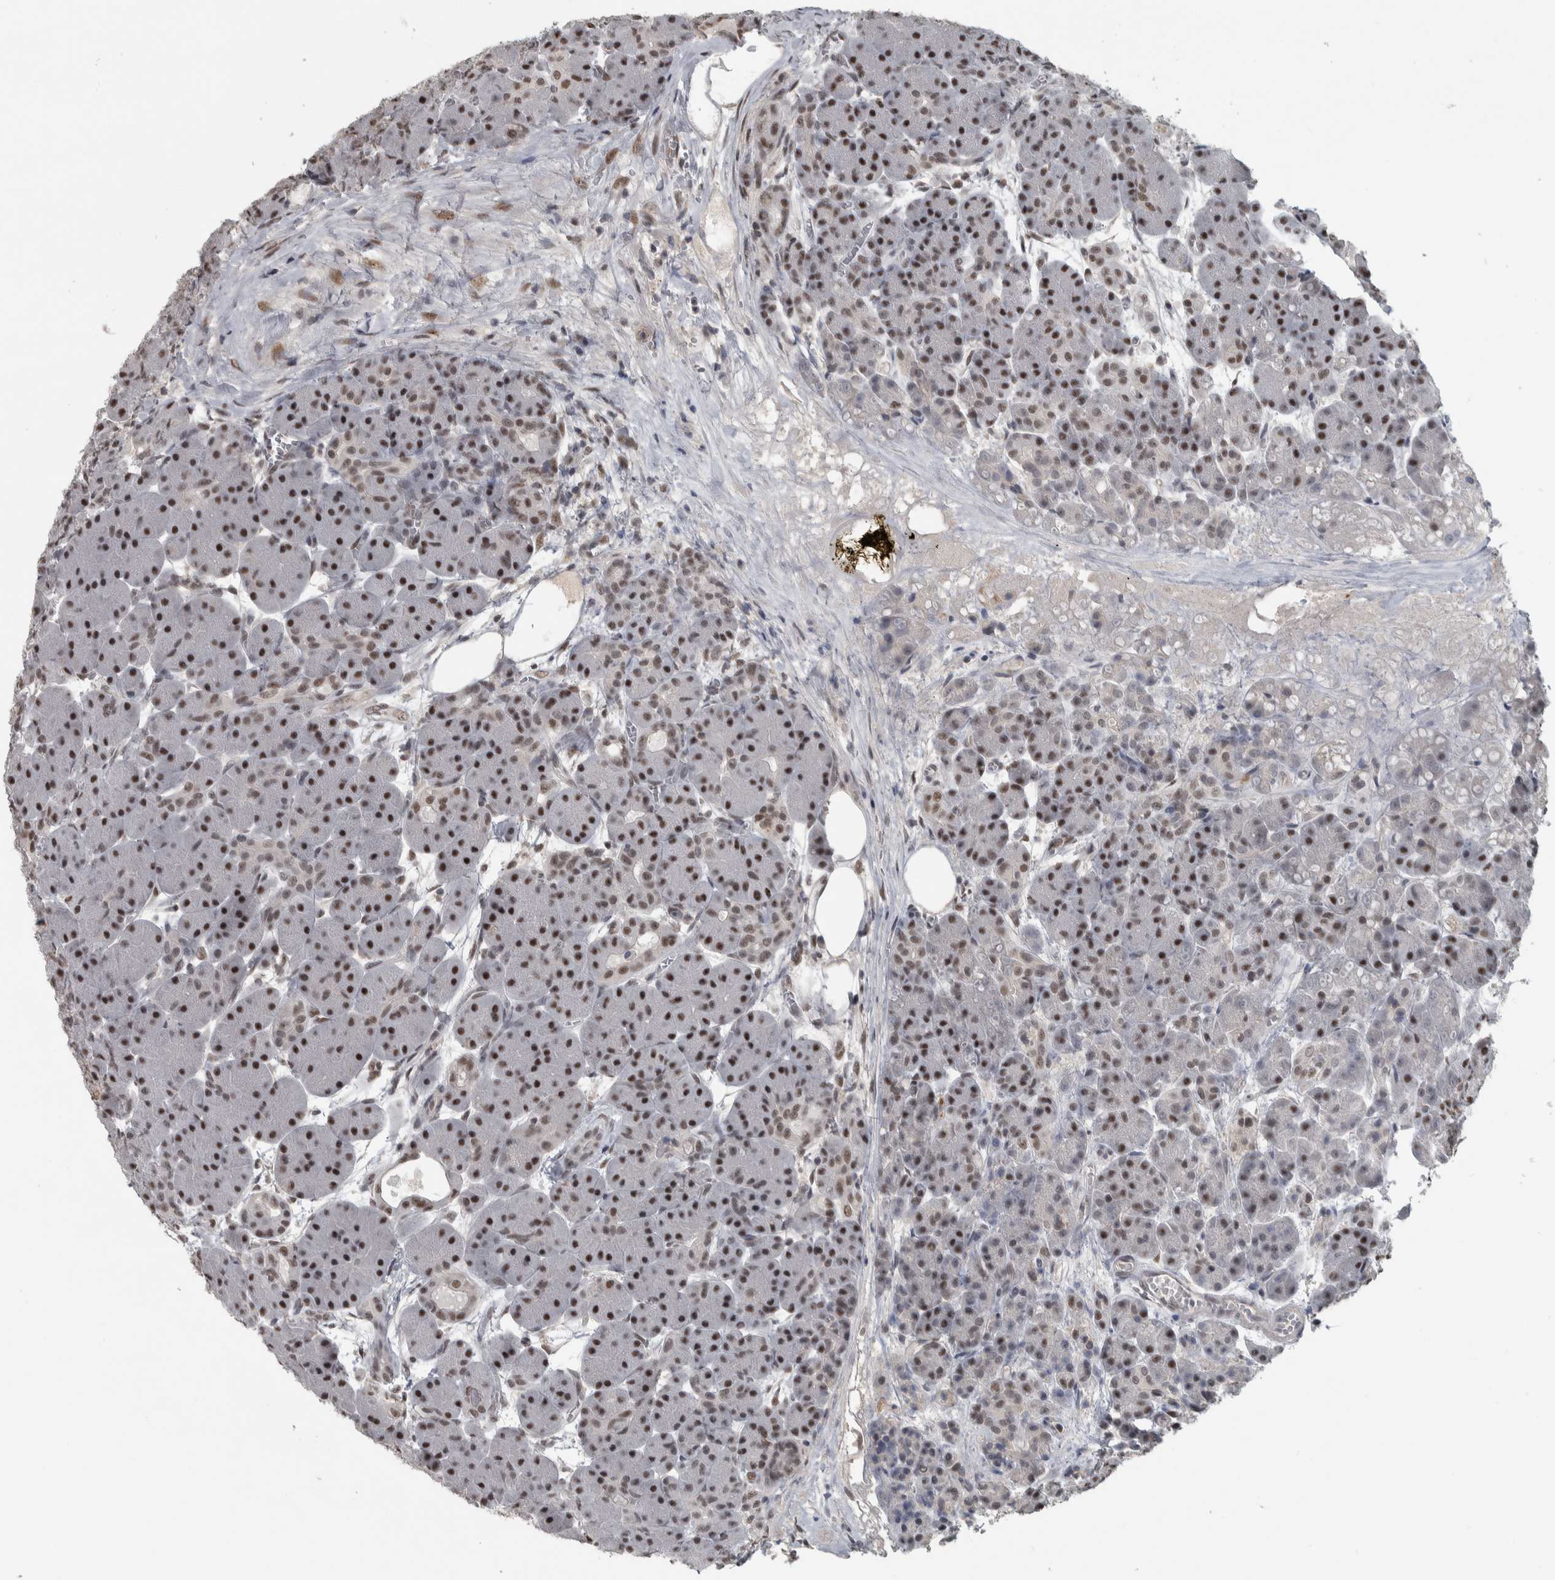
{"staining": {"intensity": "moderate", "quantity": ">75%", "location": "cytoplasmic/membranous,nuclear"}, "tissue": "pancreas", "cell_type": "Exocrine glandular cells", "image_type": "normal", "snomed": [{"axis": "morphology", "description": "Normal tissue, NOS"}, {"axis": "topography", "description": "Pancreas"}], "caption": "An immunohistochemistry micrograph of unremarkable tissue is shown. Protein staining in brown shows moderate cytoplasmic/membranous,nuclear positivity in pancreas within exocrine glandular cells.", "gene": "DDX42", "patient": {"sex": "male", "age": 63}}